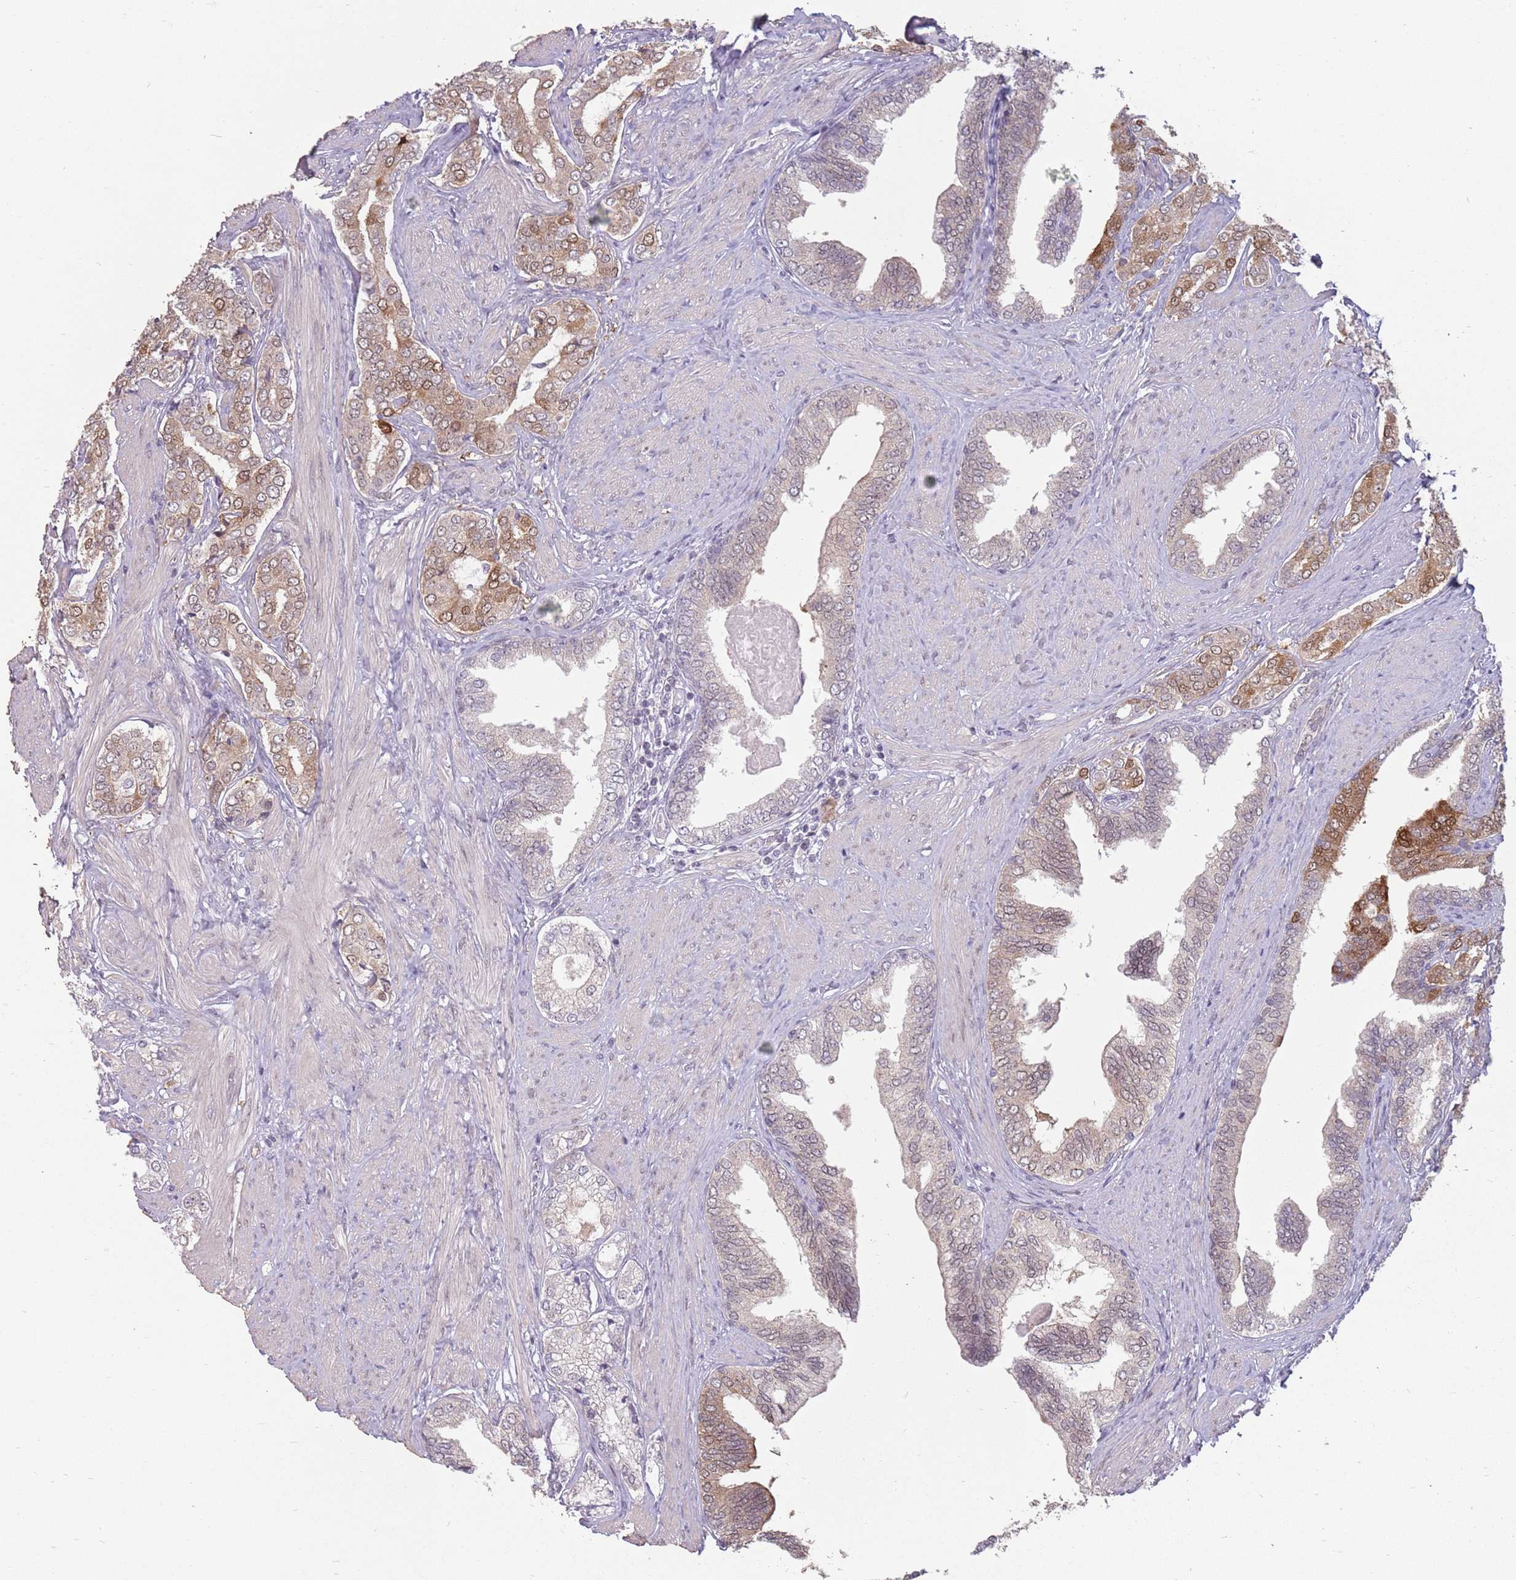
{"staining": {"intensity": "moderate", "quantity": "<25%", "location": "cytoplasmic/membranous,nuclear"}, "tissue": "prostate cancer", "cell_type": "Tumor cells", "image_type": "cancer", "snomed": [{"axis": "morphology", "description": "Adenocarcinoma, High grade"}, {"axis": "topography", "description": "Prostate"}], "caption": "A brown stain shows moderate cytoplasmic/membranous and nuclear positivity of a protein in human prostate cancer tumor cells. (Brightfield microscopy of DAB IHC at high magnification).", "gene": "ZNF574", "patient": {"sex": "male", "age": 71}}